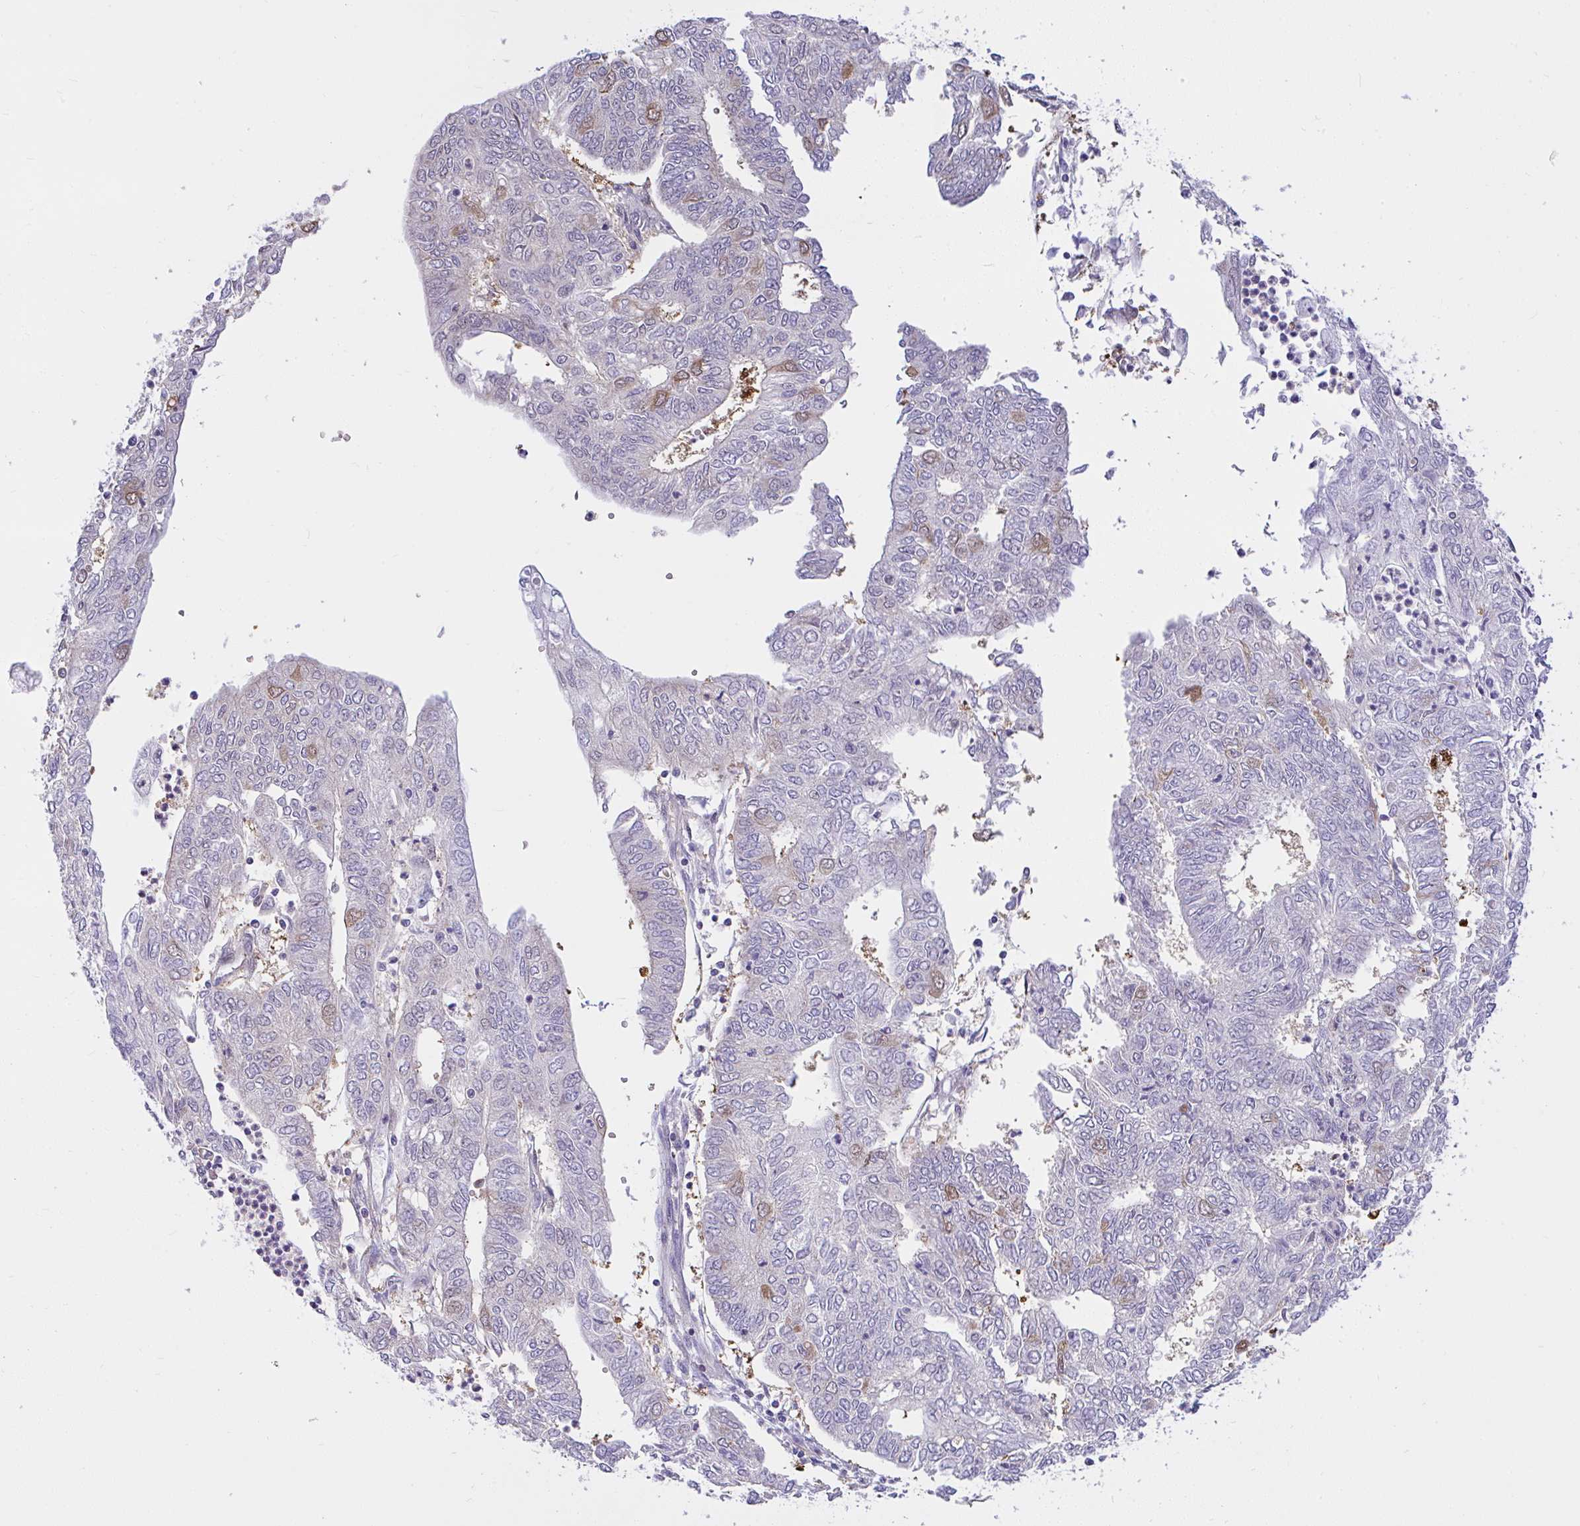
{"staining": {"intensity": "moderate", "quantity": "<25%", "location": "cytoplasmic/membranous"}, "tissue": "endometrial cancer", "cell_type": "Tumor cells", "image_type": "cancer", "snomed": [{"axis": "morphology", "description": "Adenocarcinoma, NOS"}, {"axis": "topography", "description": "Endometrium"}], "caption": "Moderate cytoplasmic/membranous positivity for a protein is seen in approximately <25% of tumor cells of endometrial cancer using IHC.", "gene": "ZNF485", "patient": {"sex": "female", "age": 68}}